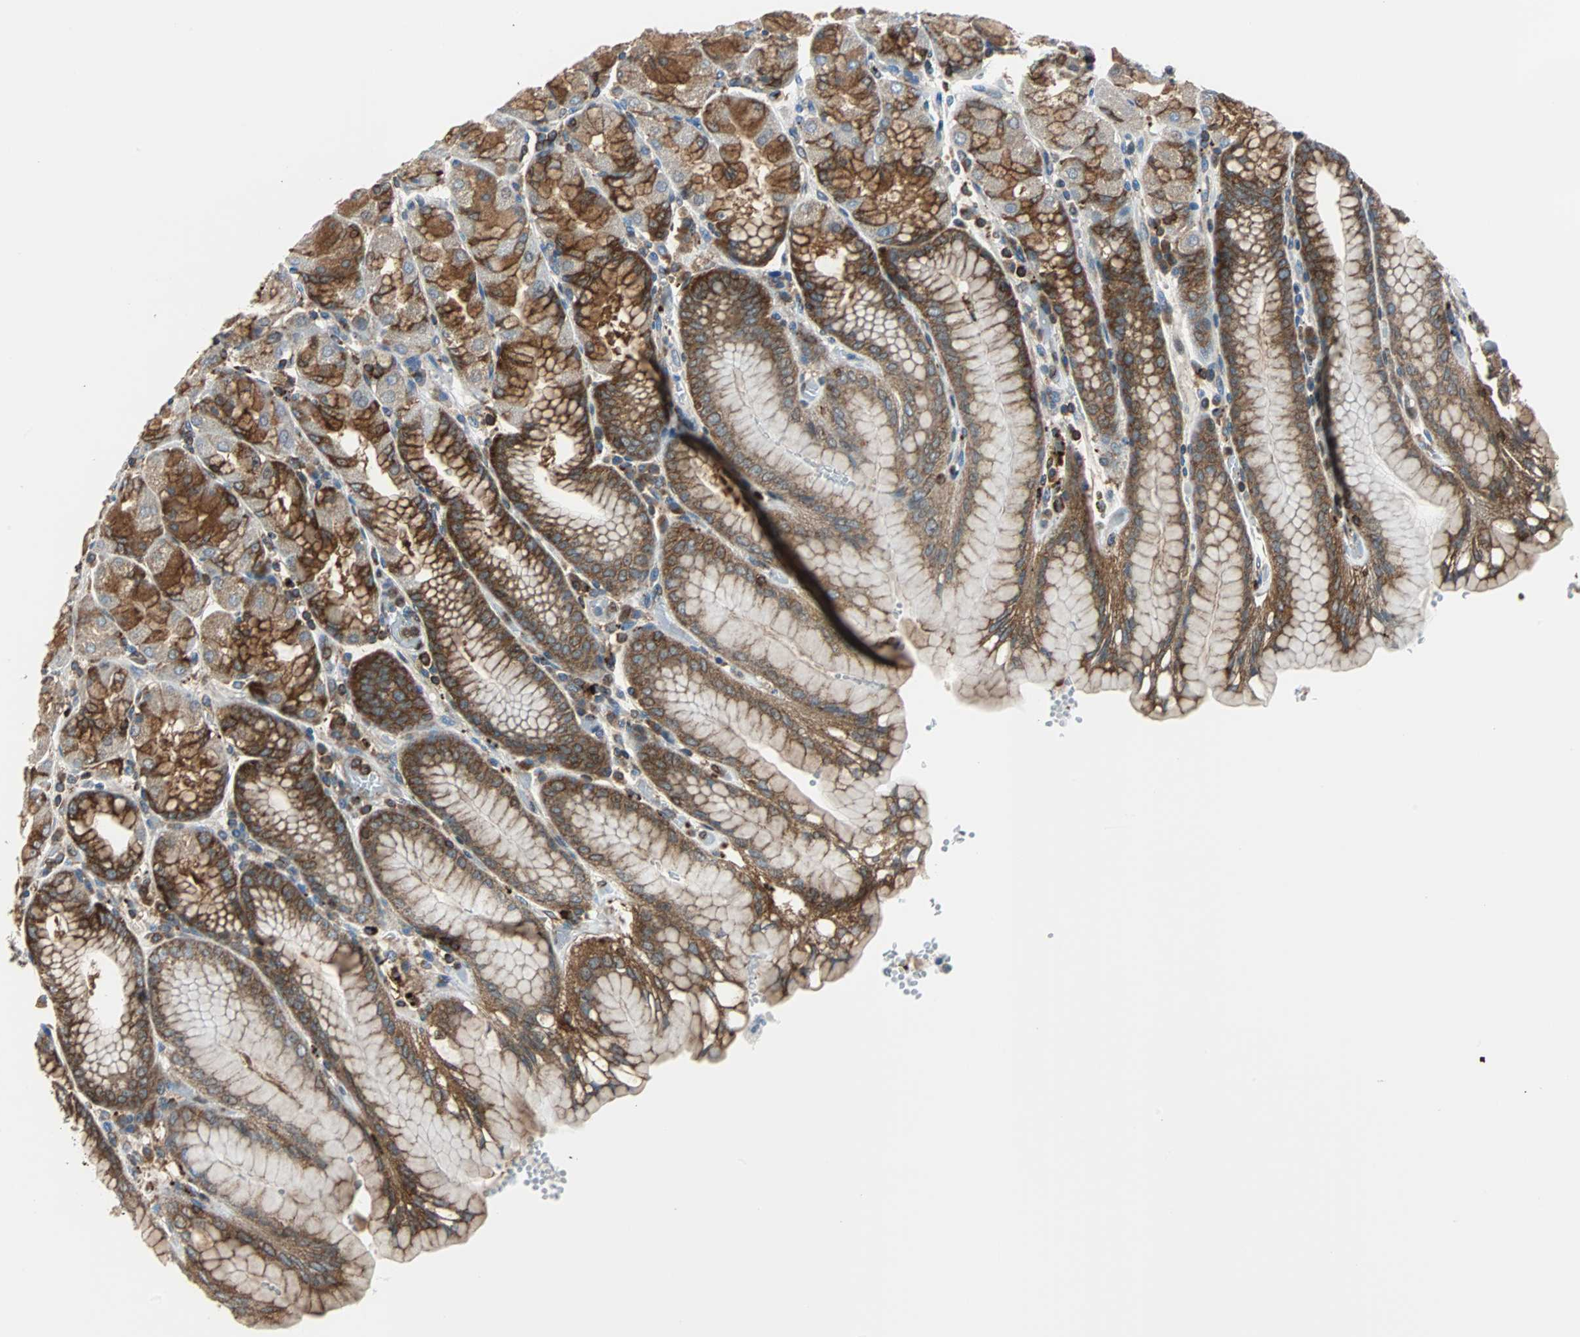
{"staining": {"intensity": "strong", "quantity": "25%-75%", "location": "cytoplasmic/membranous"}, "tissue": "stomach", "cell_type": "Glandular cells", "image_type": "normal", "snomed": [{"axis": "morphology", "description": "Normal tissue, NOS"}, {"axis": "topography", "description": "Stomach, upper"}, {"axis": "topography", "description": "Stomach"}], "caption": "IHC of benign stomach reveals high levels of strong cytoplasmic/membranous expression in about 25%-75% of glandular cells.", "gene": "RELA", "patient": {"sex": "male", "age": 76}}